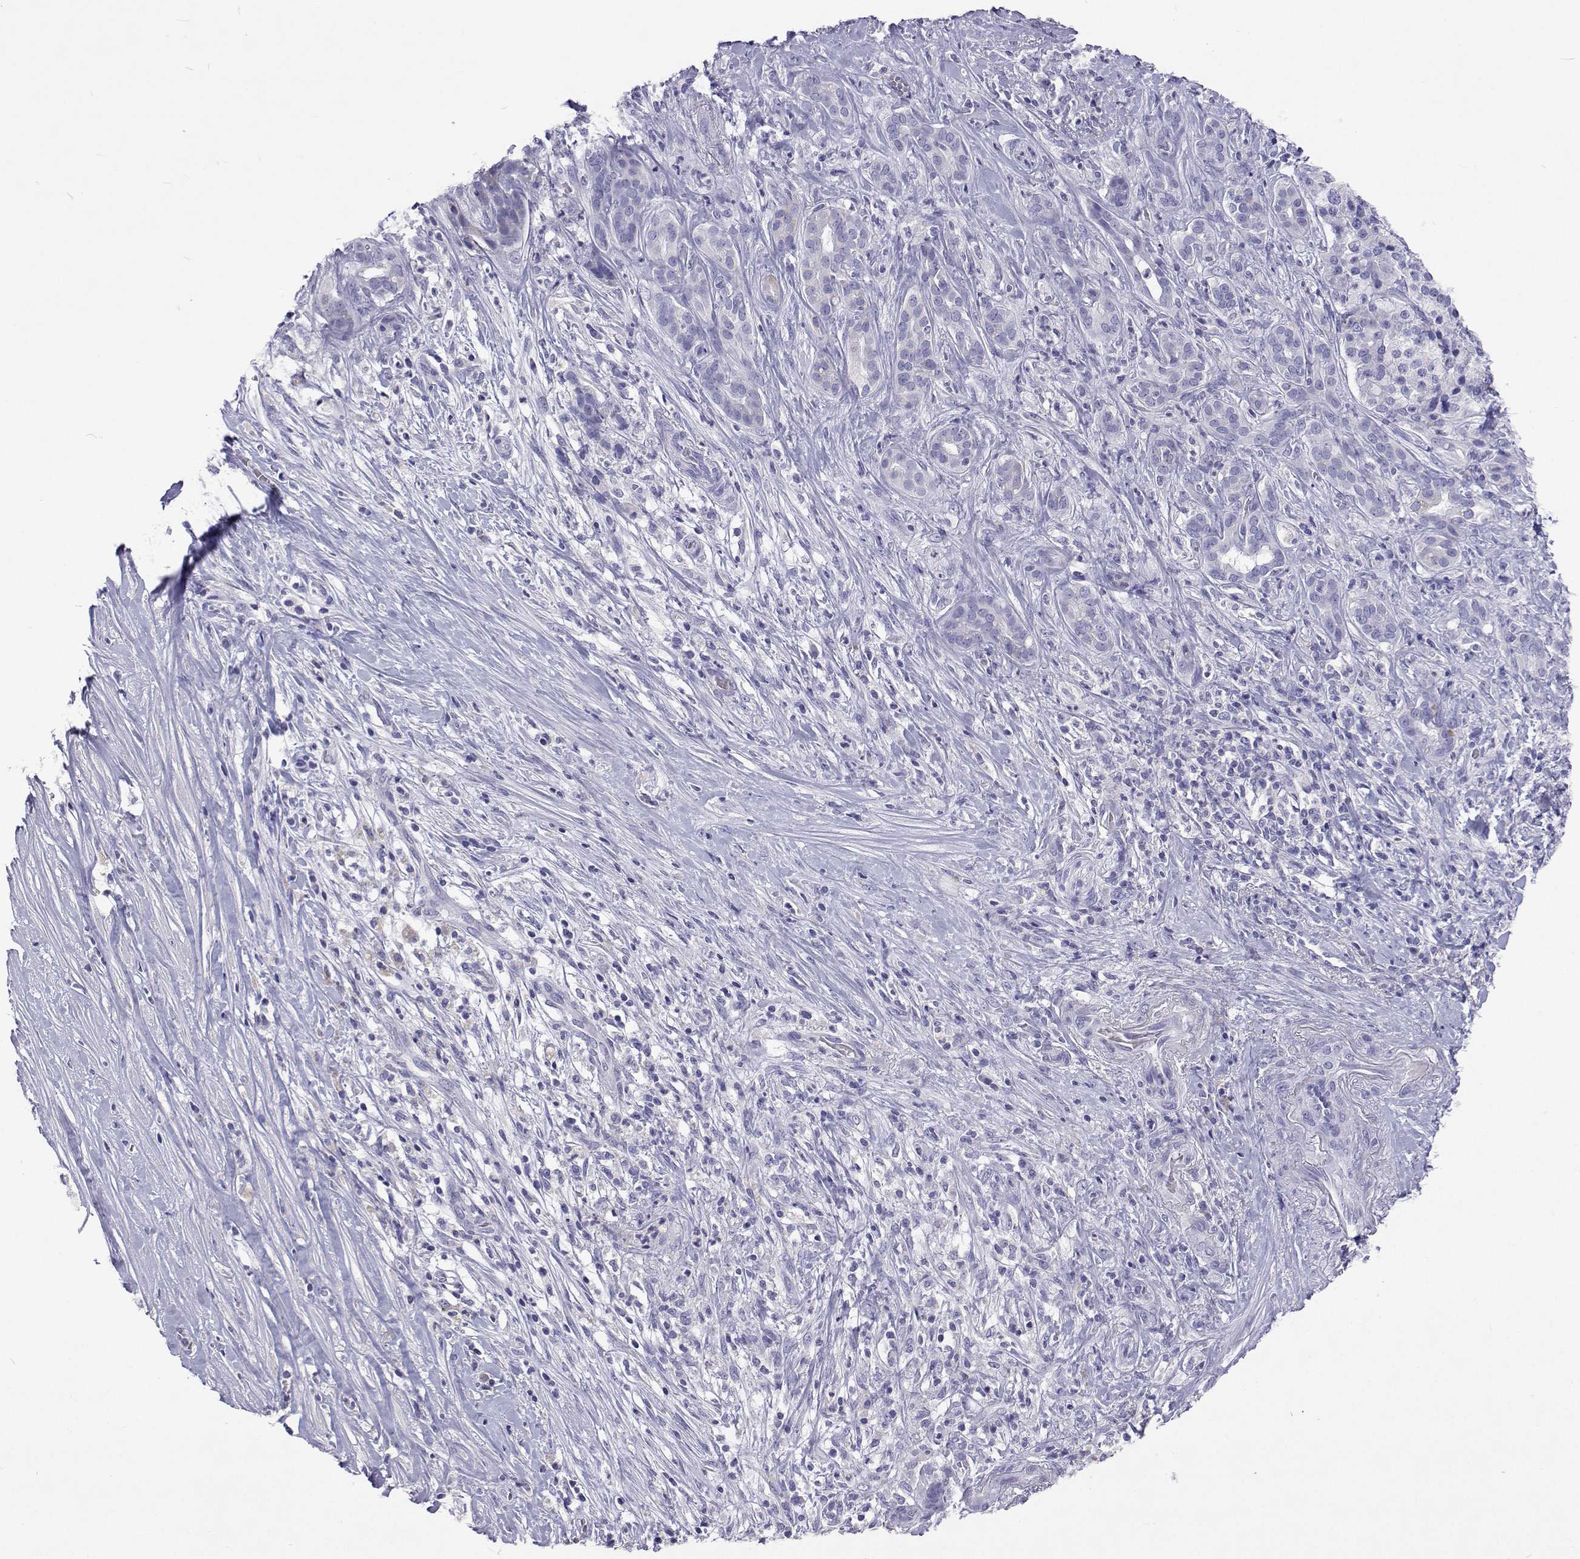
{"staining": {"intensity": "negative", "quantity": "none", "location": "none"}, "tissue": "pancreatic cancer", "cell_type": "Tumor cells", "image_type": "cancer", "snomed": [{"axis": "morphology", "description": "Normal tissue, NOS"}, {"axis": "morphology", "description": "Inflammation, NOS"}, {"axis": "morphology", "description": "Adenocarcinoma, NOS"}, {"axis": "topography", "description": "Pancreas"}], "caption": "Pancreatic adenocarcinoma was stained to show a protein in brown. There is no significant positivity in tumor cells.", "gene": "UMODL1", "patient": {"sex": "male", "age": 57}}